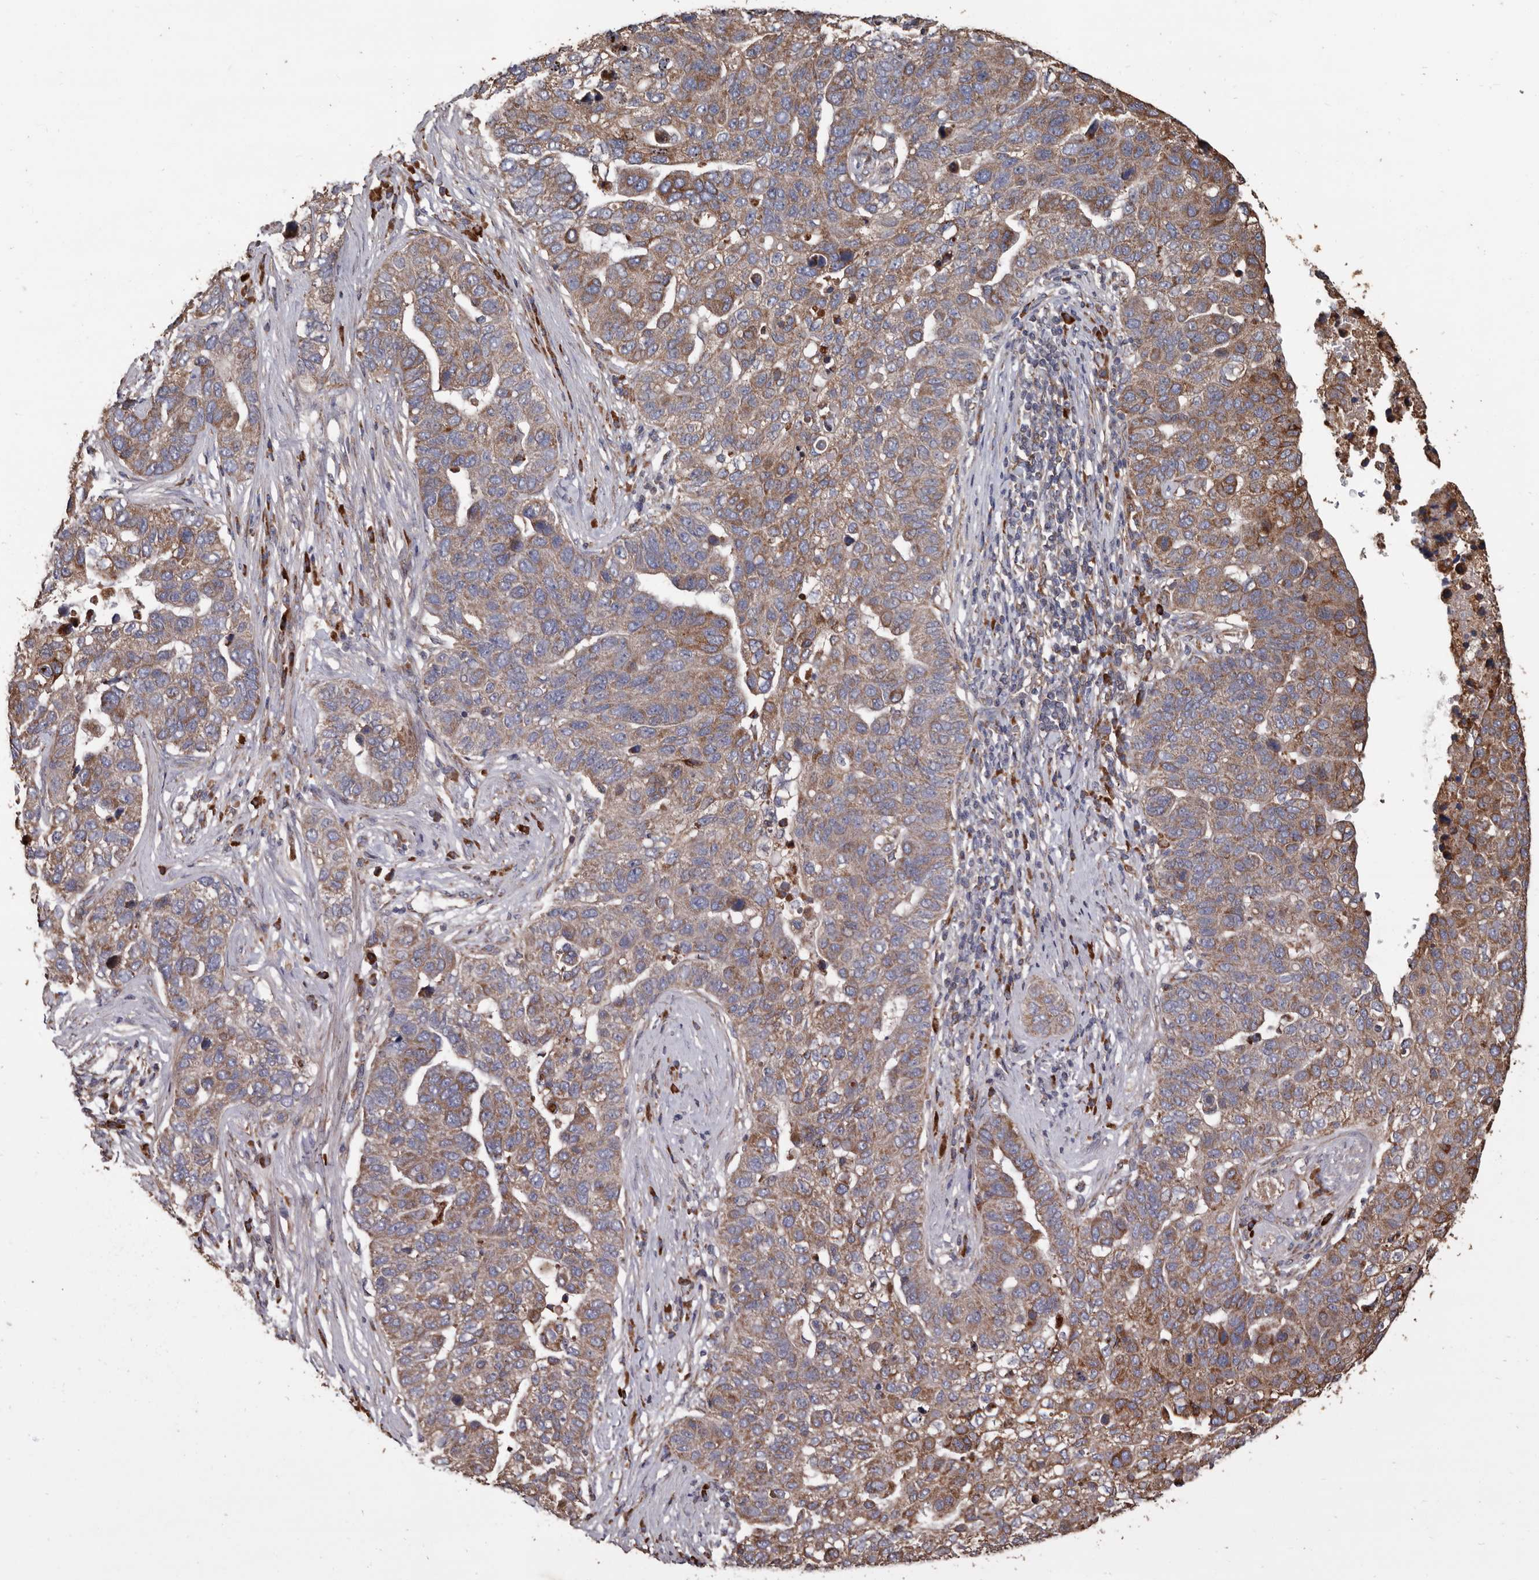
{"staining": {"intensity": "moderate", "quantity": ">75%", "location": "cytoplasmic/membranous"}, "tissue": "pancreatic cancer", "cell_type": "Tumor cells", "image_type": "cancer", "snomed": [{"axis": "morphology", "description": "Adenocarcinoma, NOS"}, {"axis": "topography", "description": "Pancreas"}], "caption": "There is medium levels of moderate cytoplasmic/membranous positivity in tumor cells of adenocarcinoma (pancreatic), as demonstrated by immunohistochemical staining (brown color).", "gene": "OSGIN2", "patient": {"sex": "female", "age": 61}}